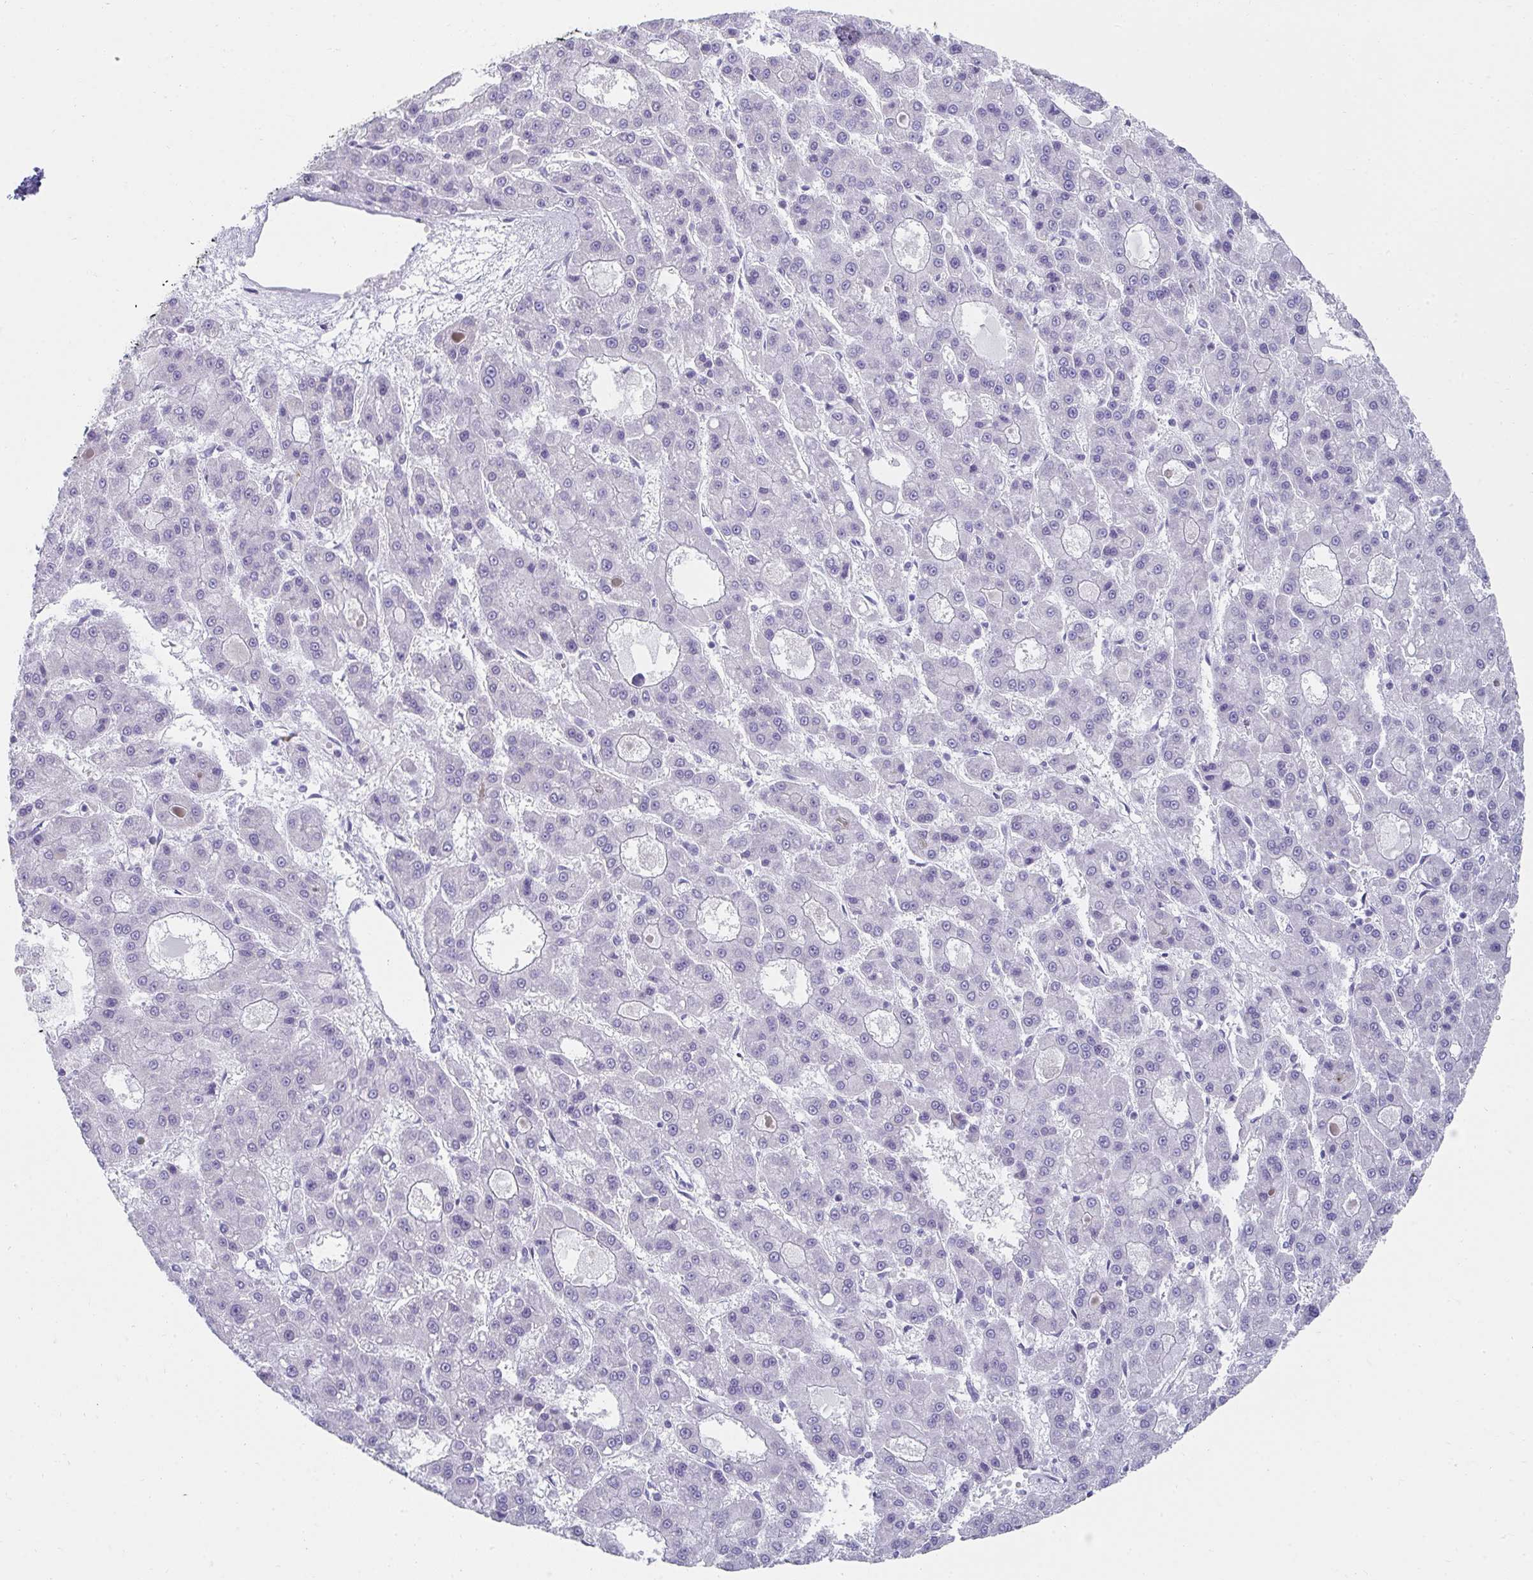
{"staining": {"intensity": "negative", "quantity": "none", "location": "none"}, "tissue": "liver cancer", "cell_type": "Tumor cells", "image_type": "cancer", "snomed": [{"axis": "morphology", "description": "Carcinoma, Hepatocellular, NOS"}, {"axis": "topography", "description": "Liver"}], "caption": "Histopathology image shows no protein positivity in tumor cells of liver cancer tissue.", "gene": "RLF", "patient": {"sex": "male", "age": 70}}